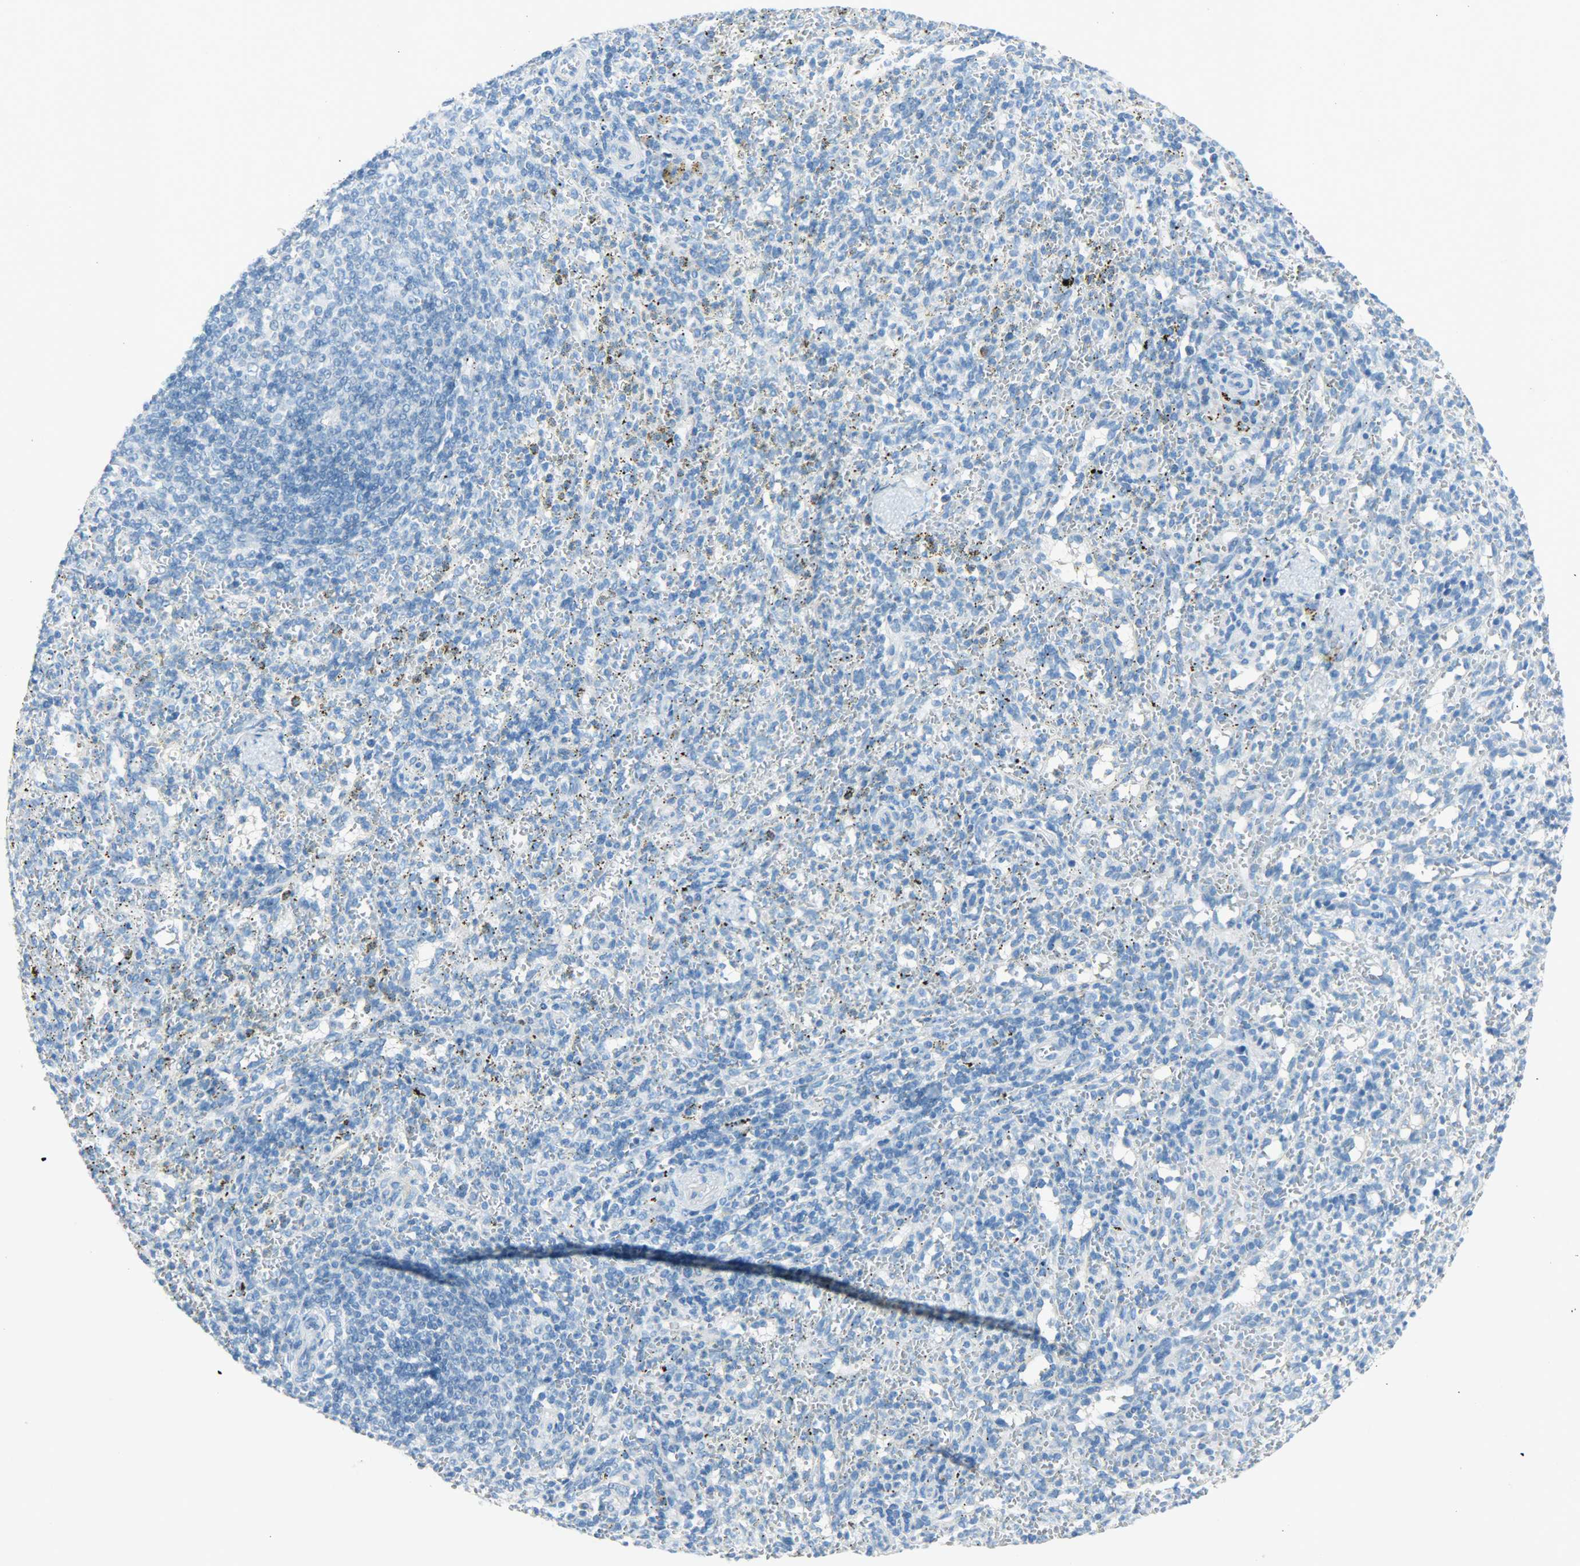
{"staining": {"intensity": "negative", "quantity": "none", "location": "none"}, "tissue": "spleen", "cell_type": "Cells in red pulp", "image_type": "normal", "snomed": [{"axis": "morphology", "description": "Normal tissue, NOS"}, {"axis": "topography", "description": "Spleen"}], "caption": "This is an IHC image of benign human spleen. There is no expression in cells in red pulp.", "gene": "PROM1", "patient": {"sex": "female", "age": 10}}